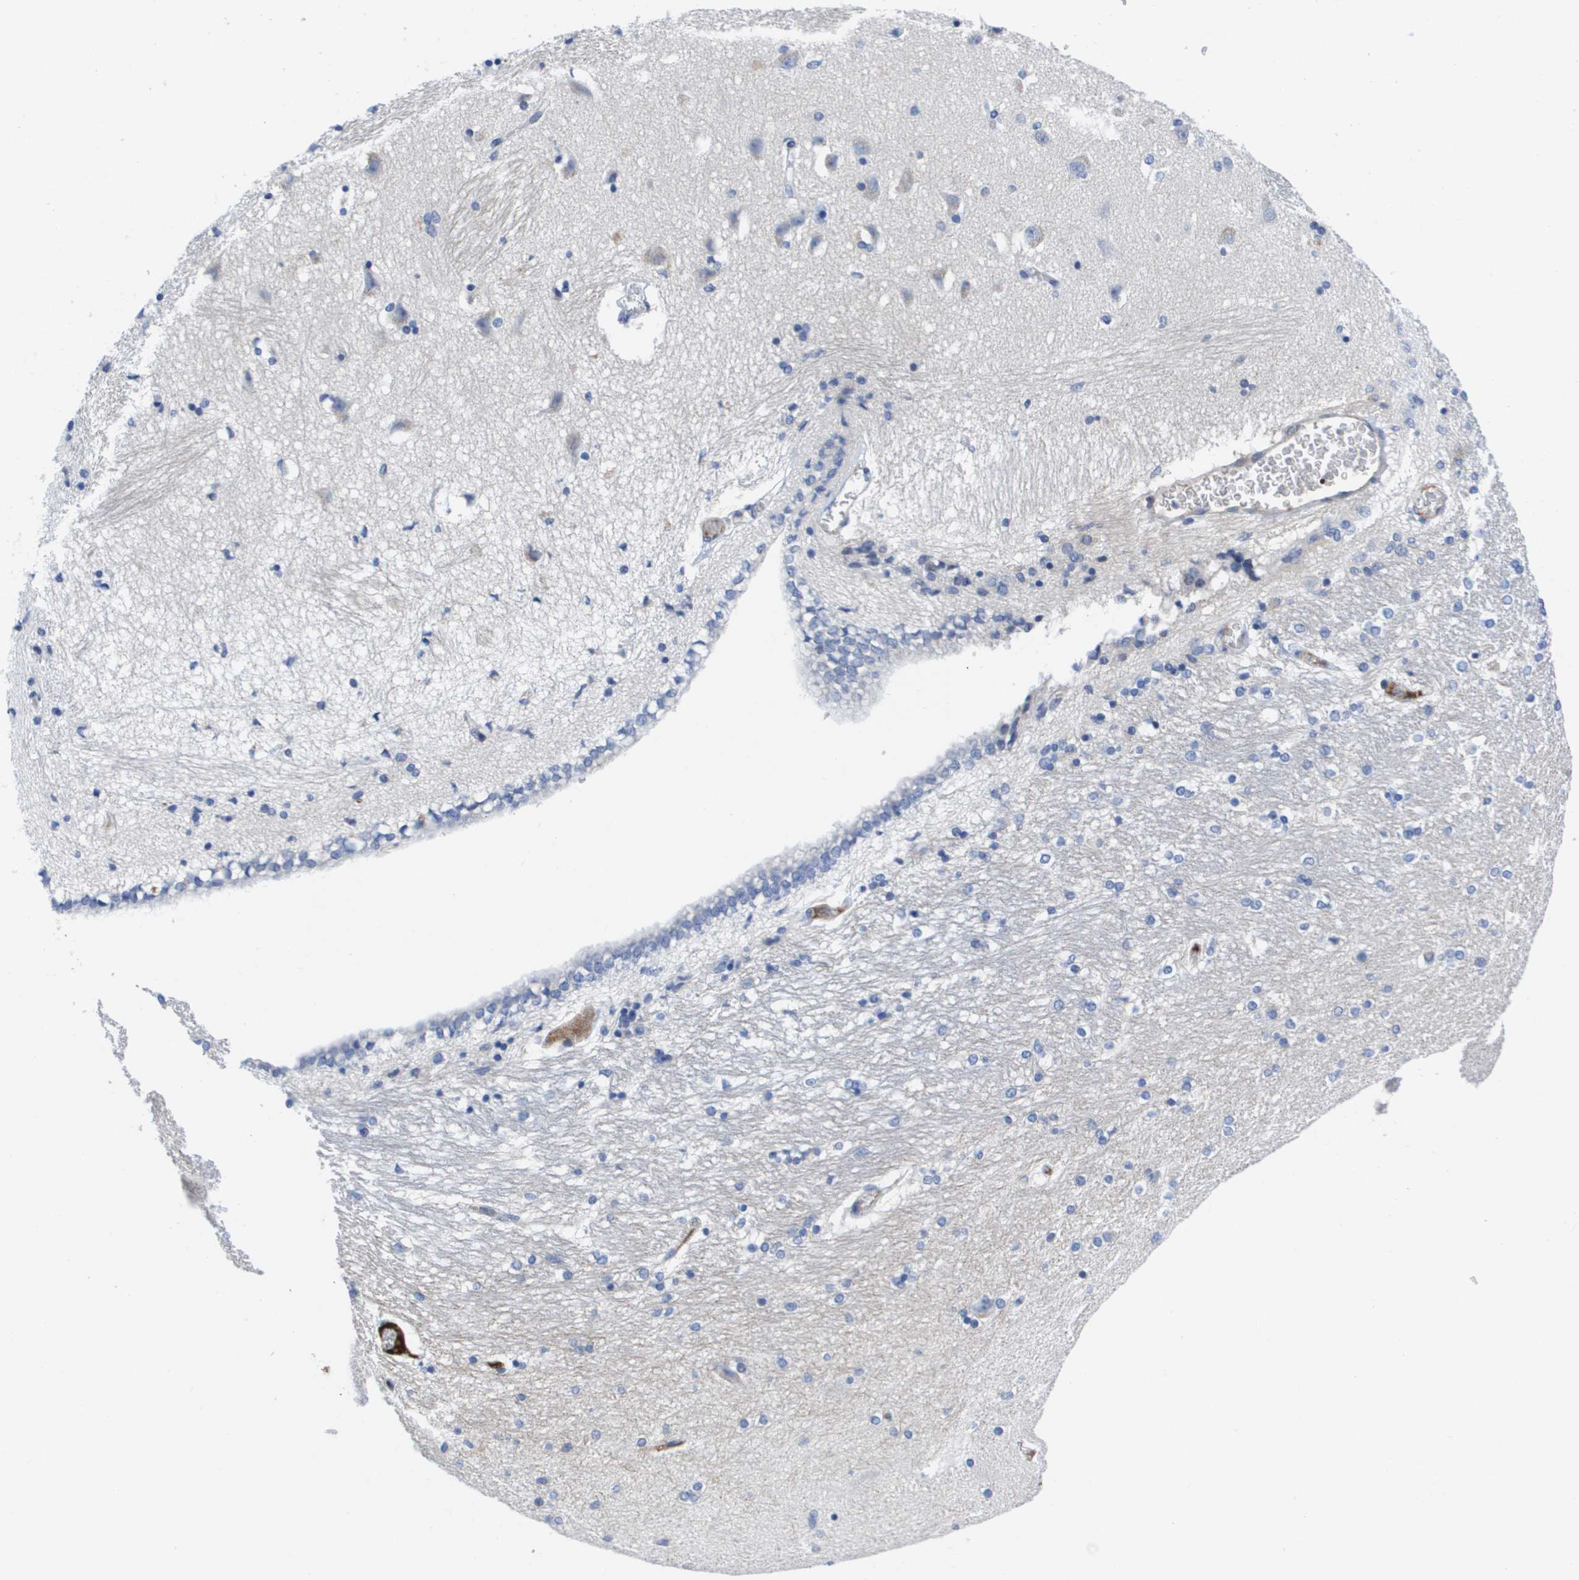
{"staining": {"intensity": "negative", "quantity": "none", "location": "none"}, "tissue": "hippocampus", "cell_type": "Glial cells", "image_type": "normal", "snomed": [{"axis": "morphology", "description": "Normal tissue, NOS"}, {"axis": "topography", "description": "Hippocampus"}], "caption": "The image demonstrates no significant staining in glial cells of hippocampus.", "gene": "SERPINC1", "patient": {"sex": "female", "age": 54}}